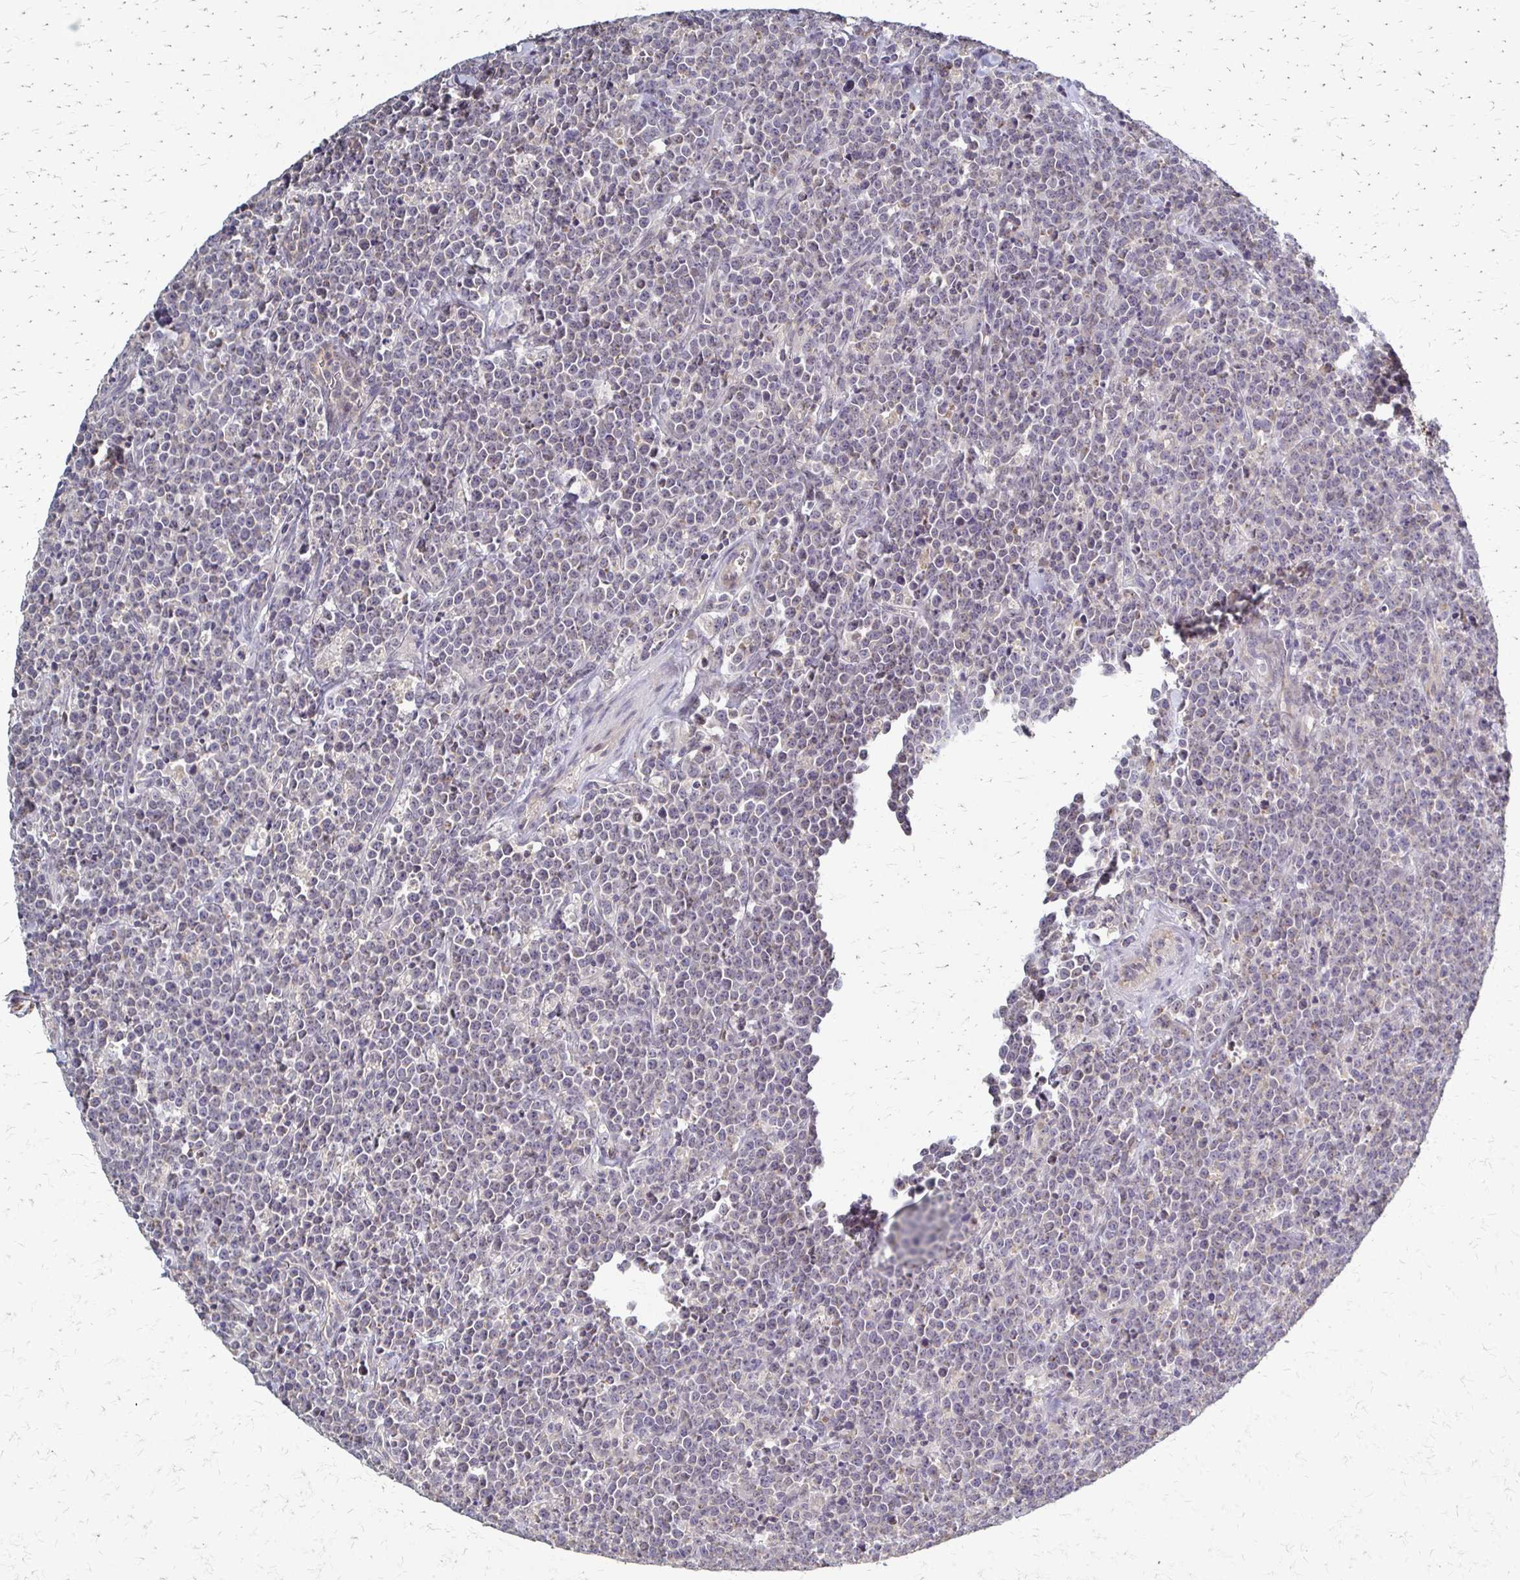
{"staining": {"intensity": "negative", "quantity": "none", "location": "none"}, "tissue": "lymphoma", "cell_type": "Tumor cells", "image_type": "cancer", "snomed": [{"axis": "morphology", "description": "Malignant lymphoma, non-Hodgkin's type, High grade"}, {"axis": "topography", "description": "Small intestine"}], "caption": "IHC image of malignant lymphoma, non-Hodgkin's type (high-grade) stained for a protein (brown), which demonstrates no staining in tumor cells.", "gene": "SLC9A9", "patient": {"sex": "female", "age": 56}}